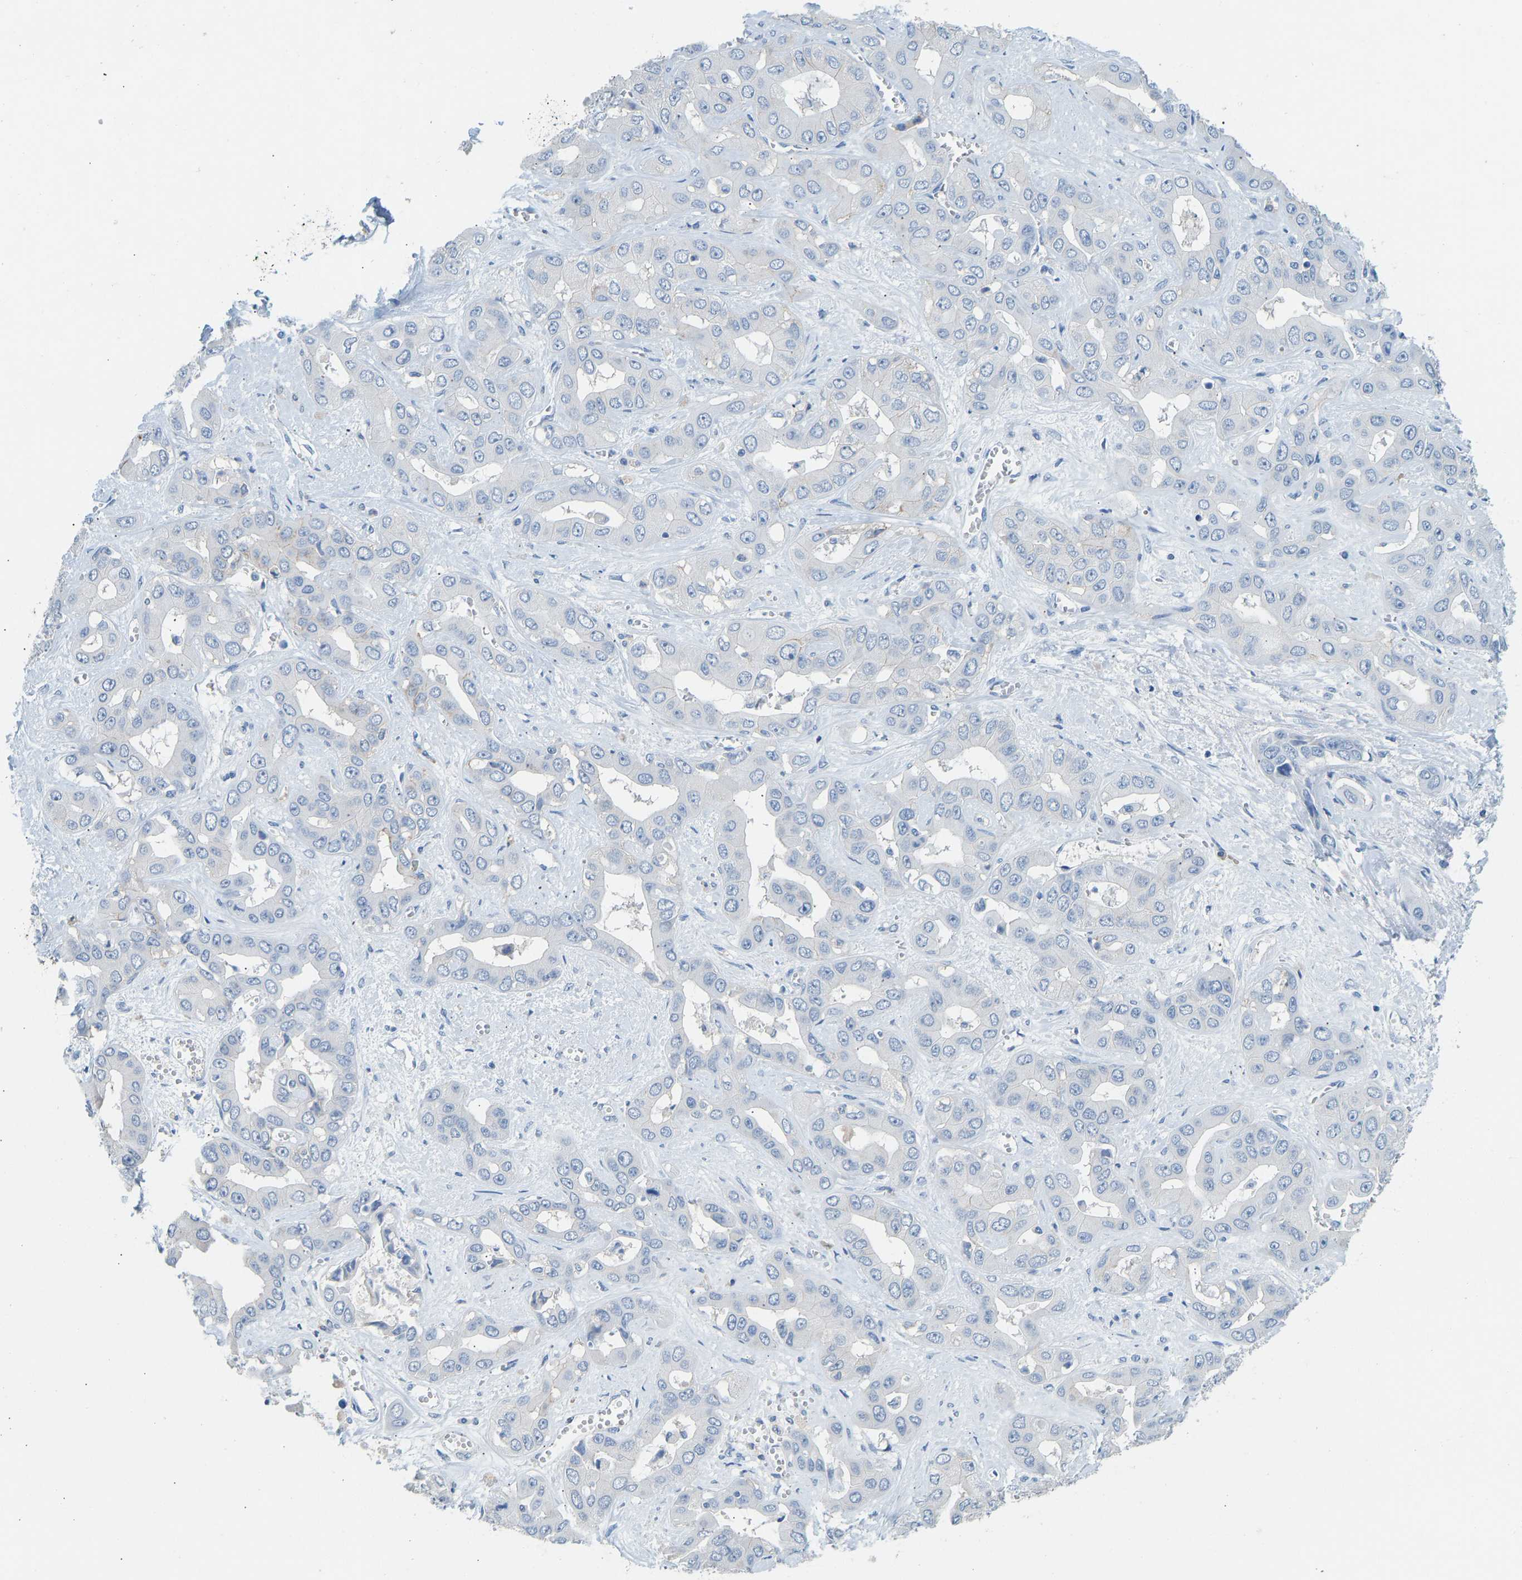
{"staining": {"intensity": "negative", "quantity": "none", "location": "none"}, "tissue": "liver cancer", "cell_type": "Tumor cells", "image_type": "cancer", "snomed": [{"axis": "morphology", "description": "Cholangiocarcinoma"}, {"axis": "topography", "description": "Liver"}], "caption": "The IHC photomicrograph has no significant staining in tumor cells of liver cholangiocarcinoma tissue.", "gene": "ATP1A1", "patient": {"sex": "female", "age": 52}}